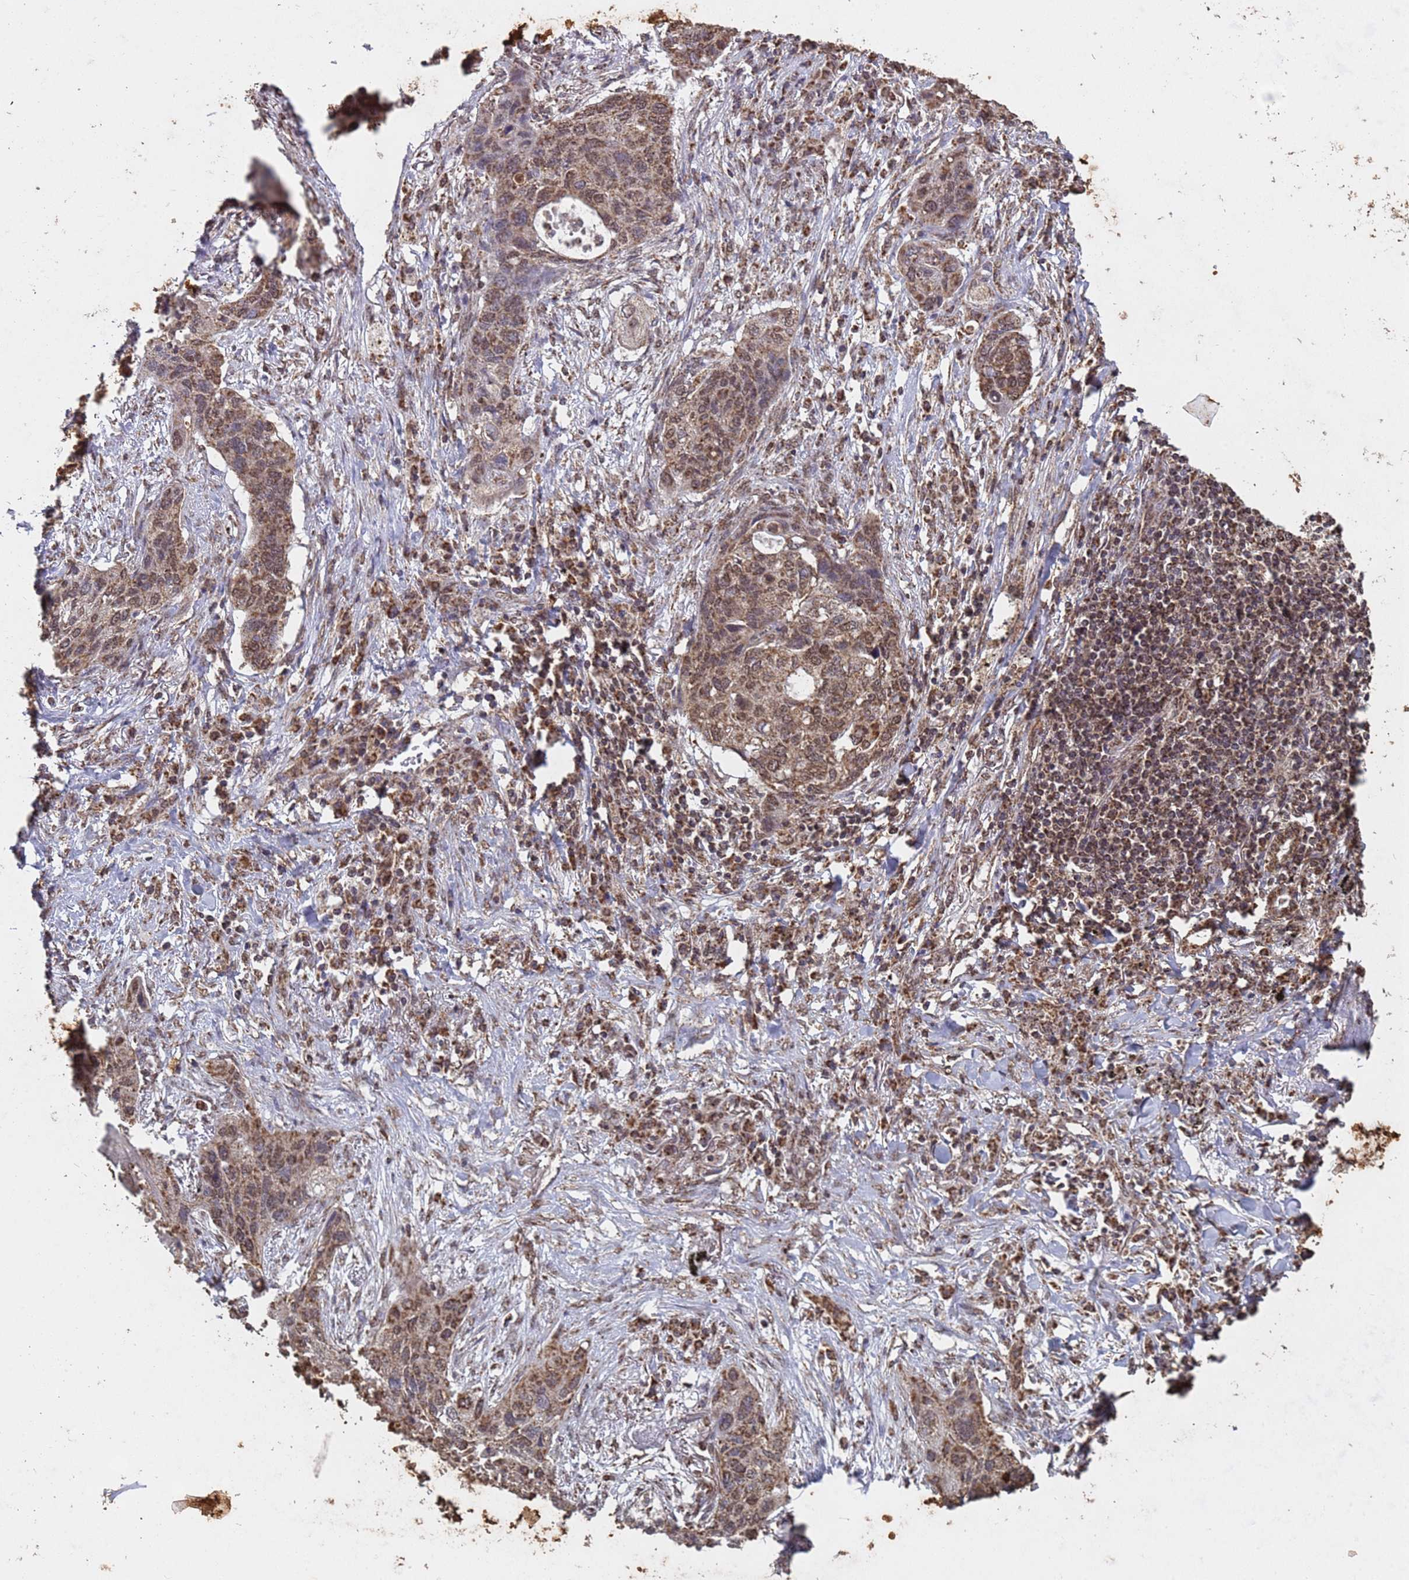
{"staining": {"intensity": "moderate", "quantity": ">75%", "location": "nuclear"}, "tissue": "lung cancer", "cell_type": "Tumor cells", "image_type": "cancer", "snomed": [{"axis": "morphology", "description": "Squamous cell carcinoma, NOS"}, {"axis": "topography", "description": "Lung"}], "caption": "Lung cancer (squamous cell carcinoma) stained with a protein marker shows moderate staining in tumor cells.", "gene": "HDAC10", "patient": {"sex": "female", "age": 63}}